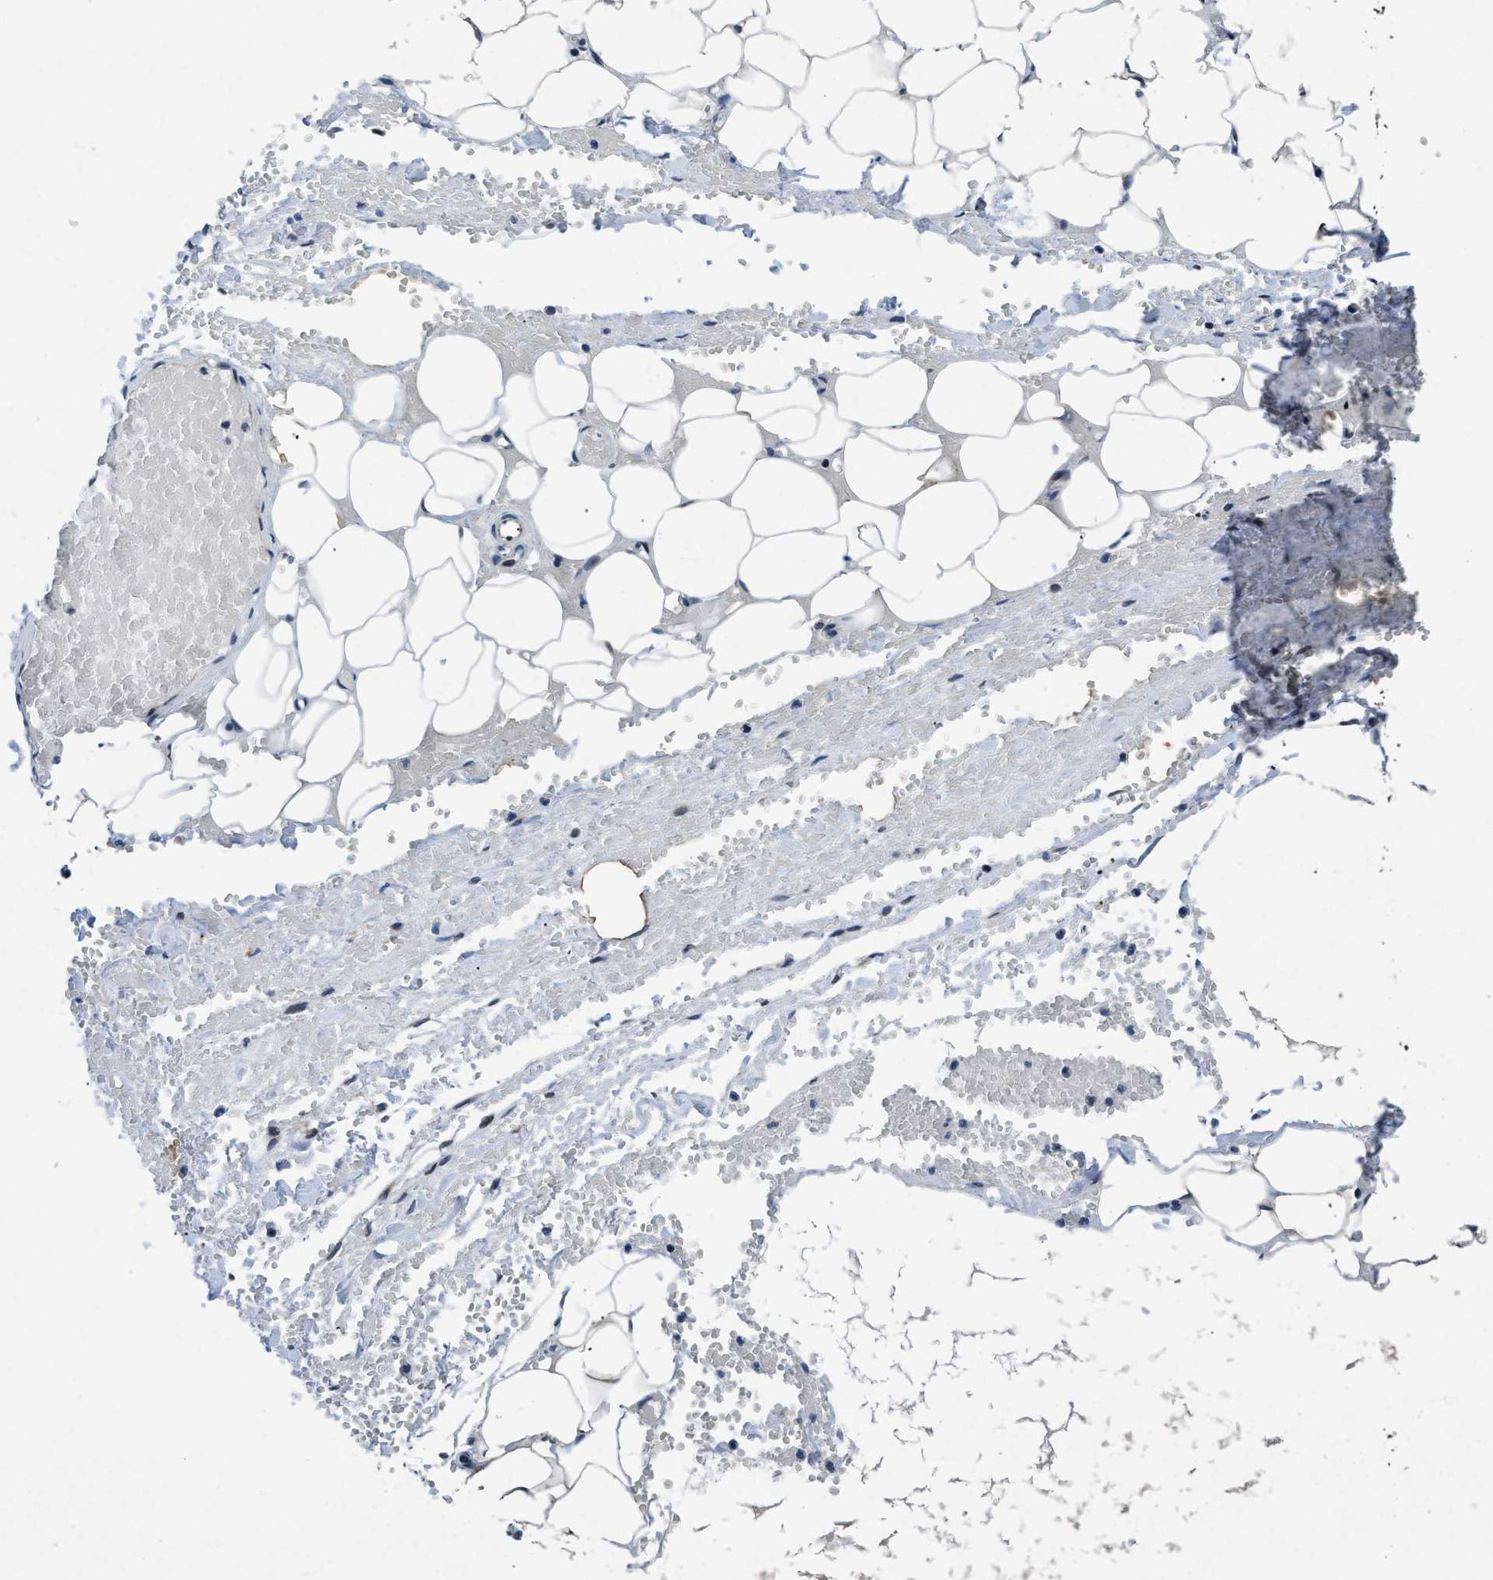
{"staining": {"intensity": "negative", "quantity": "none", "location": "none"}, "tissue": "adipose tissue", "cell_type": "Adipocytes", "image_type": "normal", "snomed": [{"axis": "morphology", "description": "Normal tissue, NOS"}, {"axis": "topography", "description": "Soft tissue"}, {"axis": "topography", "description": "Vascular tissue"}], "caption": "DAB (3,3'-diaminobenzidine) immunohistochemical staining of normal human adipose tissue shows no significant positivity in adipocytes.", "gene": "PHLDA1", "patient": {"sex": "female", "age": 35}}